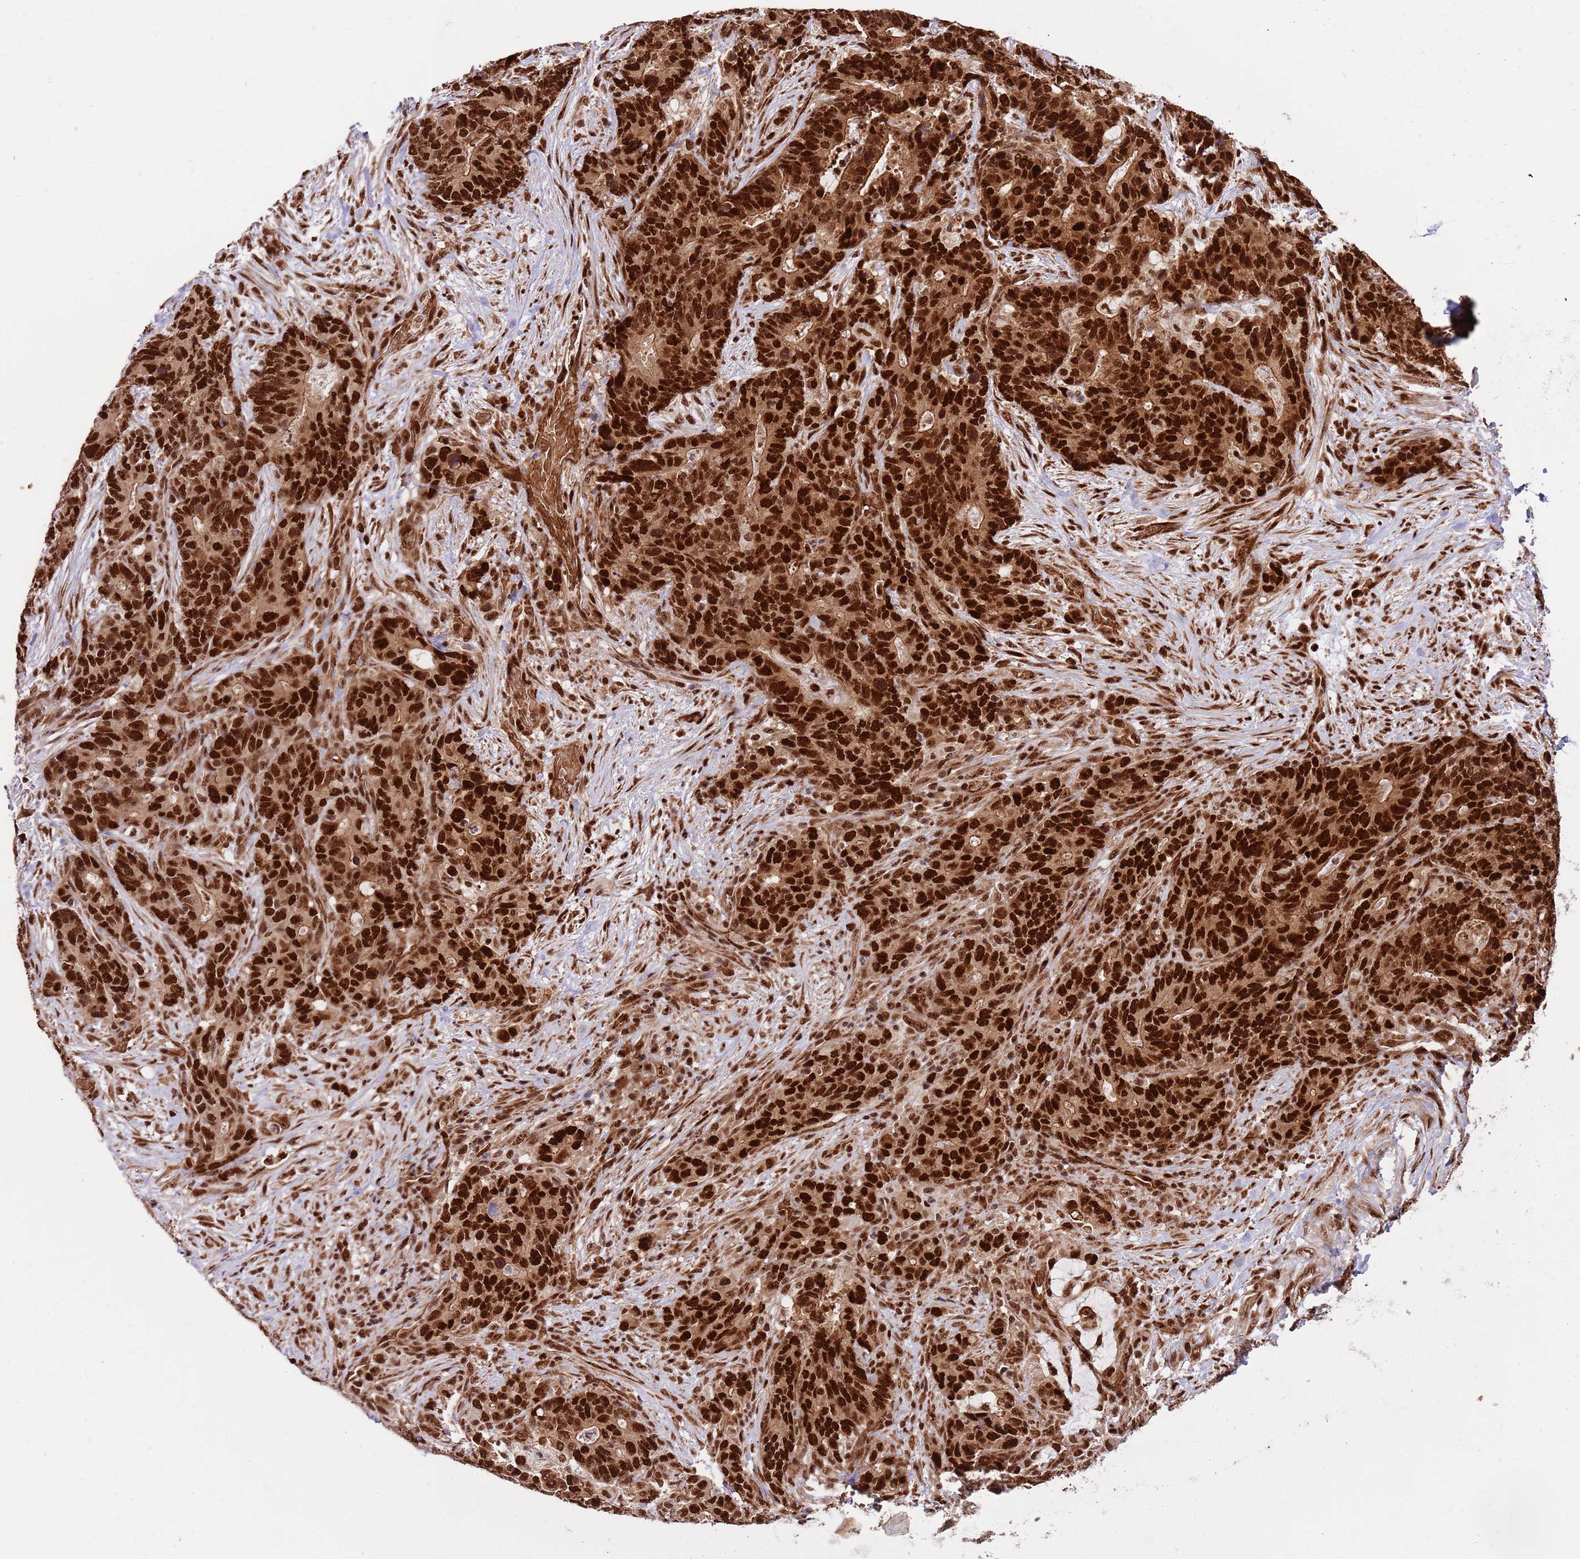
{"staining": {"intensity": "strong", "quantity": ">75%", "location": "cytoplasmic/membranous,nuclear"}, "tissue": "stomach cancer", "cell_type": "Tumor cells", "image_type": "cancer", "snomed": [{"axis": "morphology", "description": "Normal tissue, NOS"}, {"axis": "morphology", "description": "Adenocarcinoma, NOS"}, {"axis": "topography", "description": "Stomach"}], "caption": "IHC (DAB (3,3'-diaminobenzidine)) staining of human stomach adenocarcinoma reveals strong cytoplasmic/membranous and nuclear protein staining in about >75% of tumor cells.", "gene": "RIF1", "patient": {"sex": "female", "age": 64}}